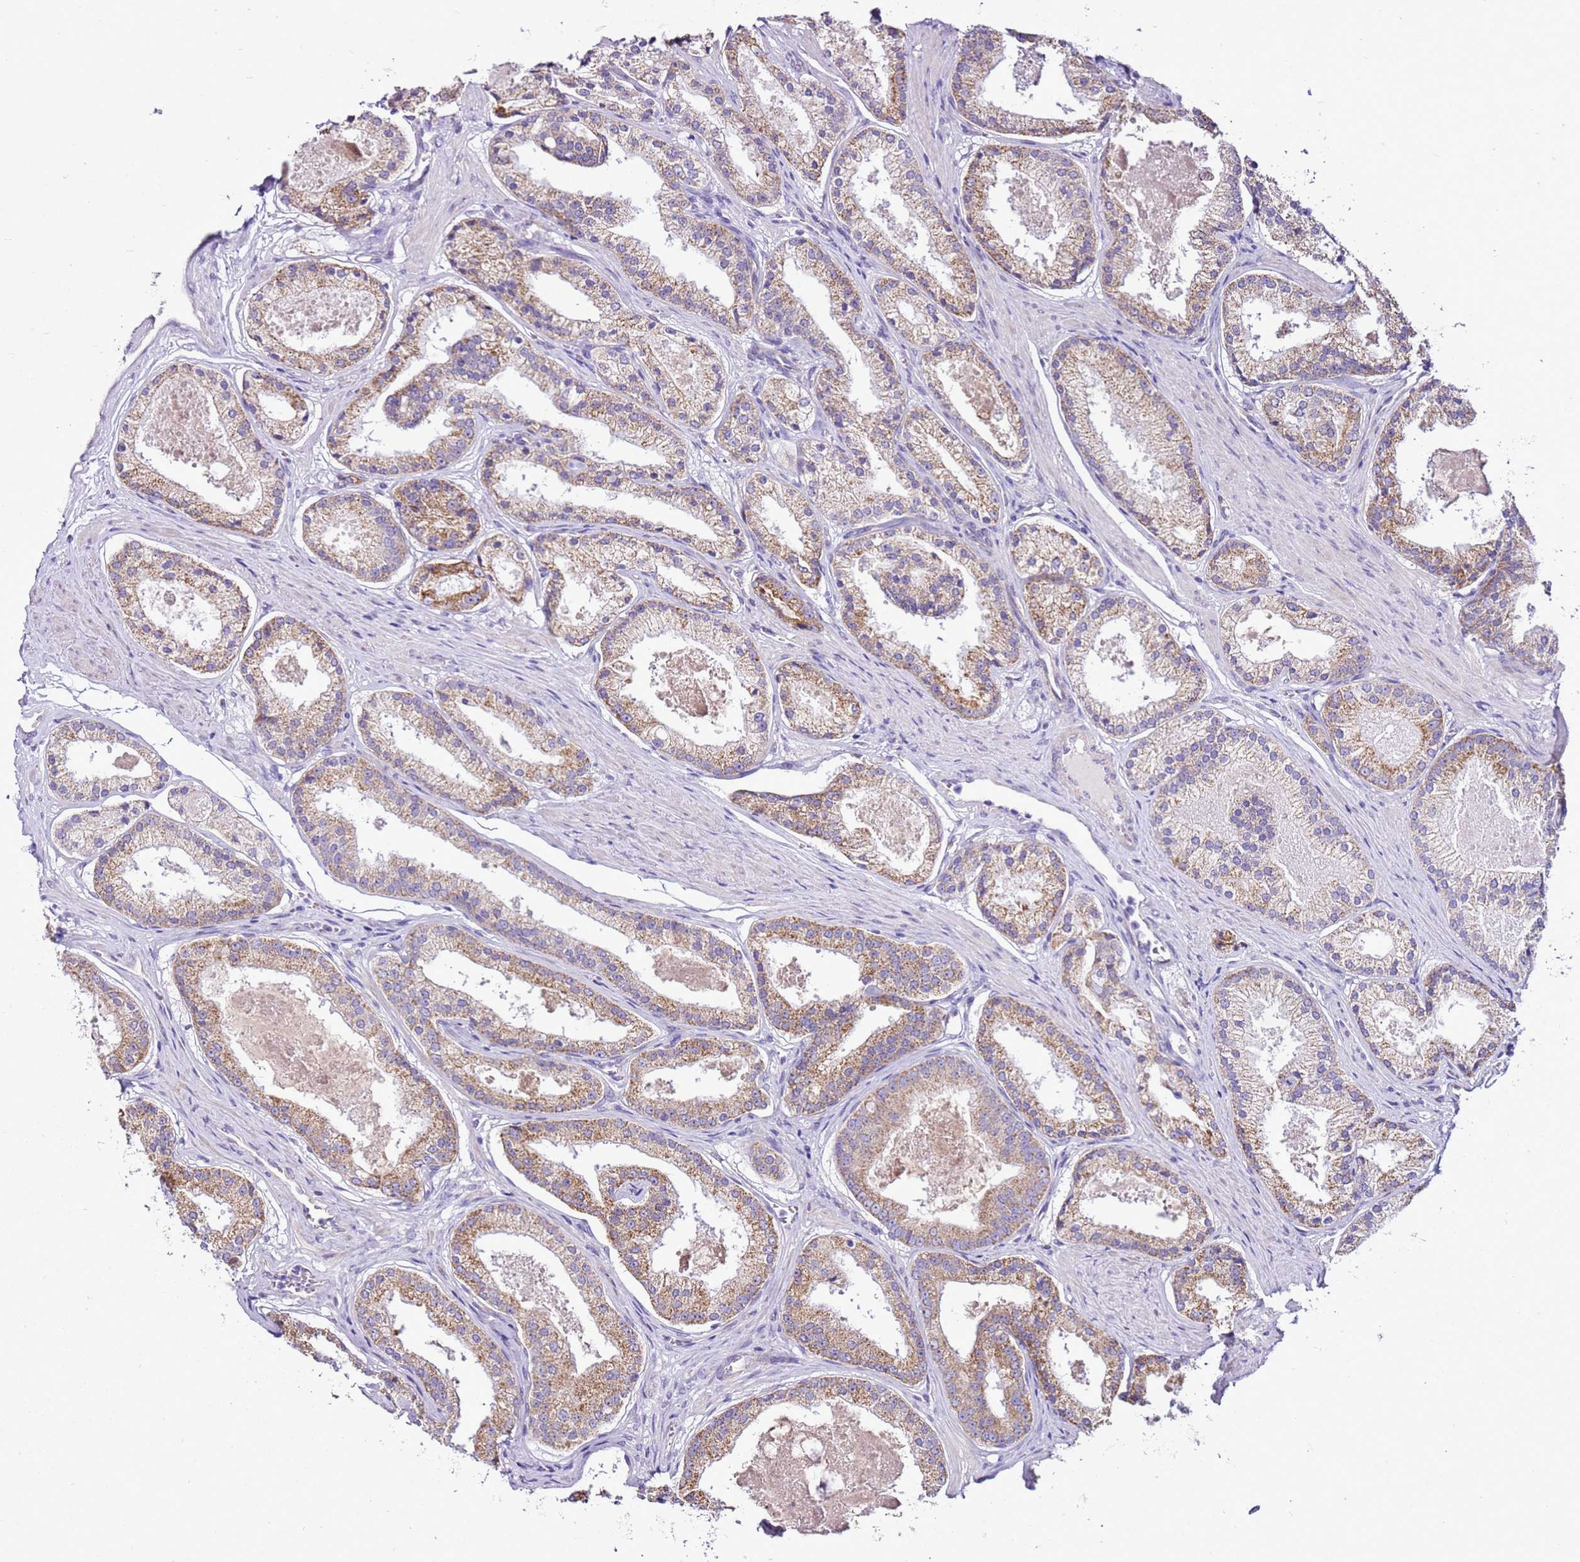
{"staining": {"intensity": "moderate", "quantity": ">75%", "location": "cytoplasmic/membranous"}, "tissue": "prostate cancer", "cell_type": "Tumor cells", "image_type": "cancer", "snomed": [{"axis": "morphology", "description": "Adenocarcinoma, Low grade"}, {"axis": "topography", "description": "Prostate"}], "caption": "Protein expression analysis of human prostate cancer (low-grade adenocarcinoma) reveals moderate cytoplasmic/membranous expression in approximately >75% of tumor cells.", "gene": "MRPL36", "patient": {"sex": "male", "age": 59}}